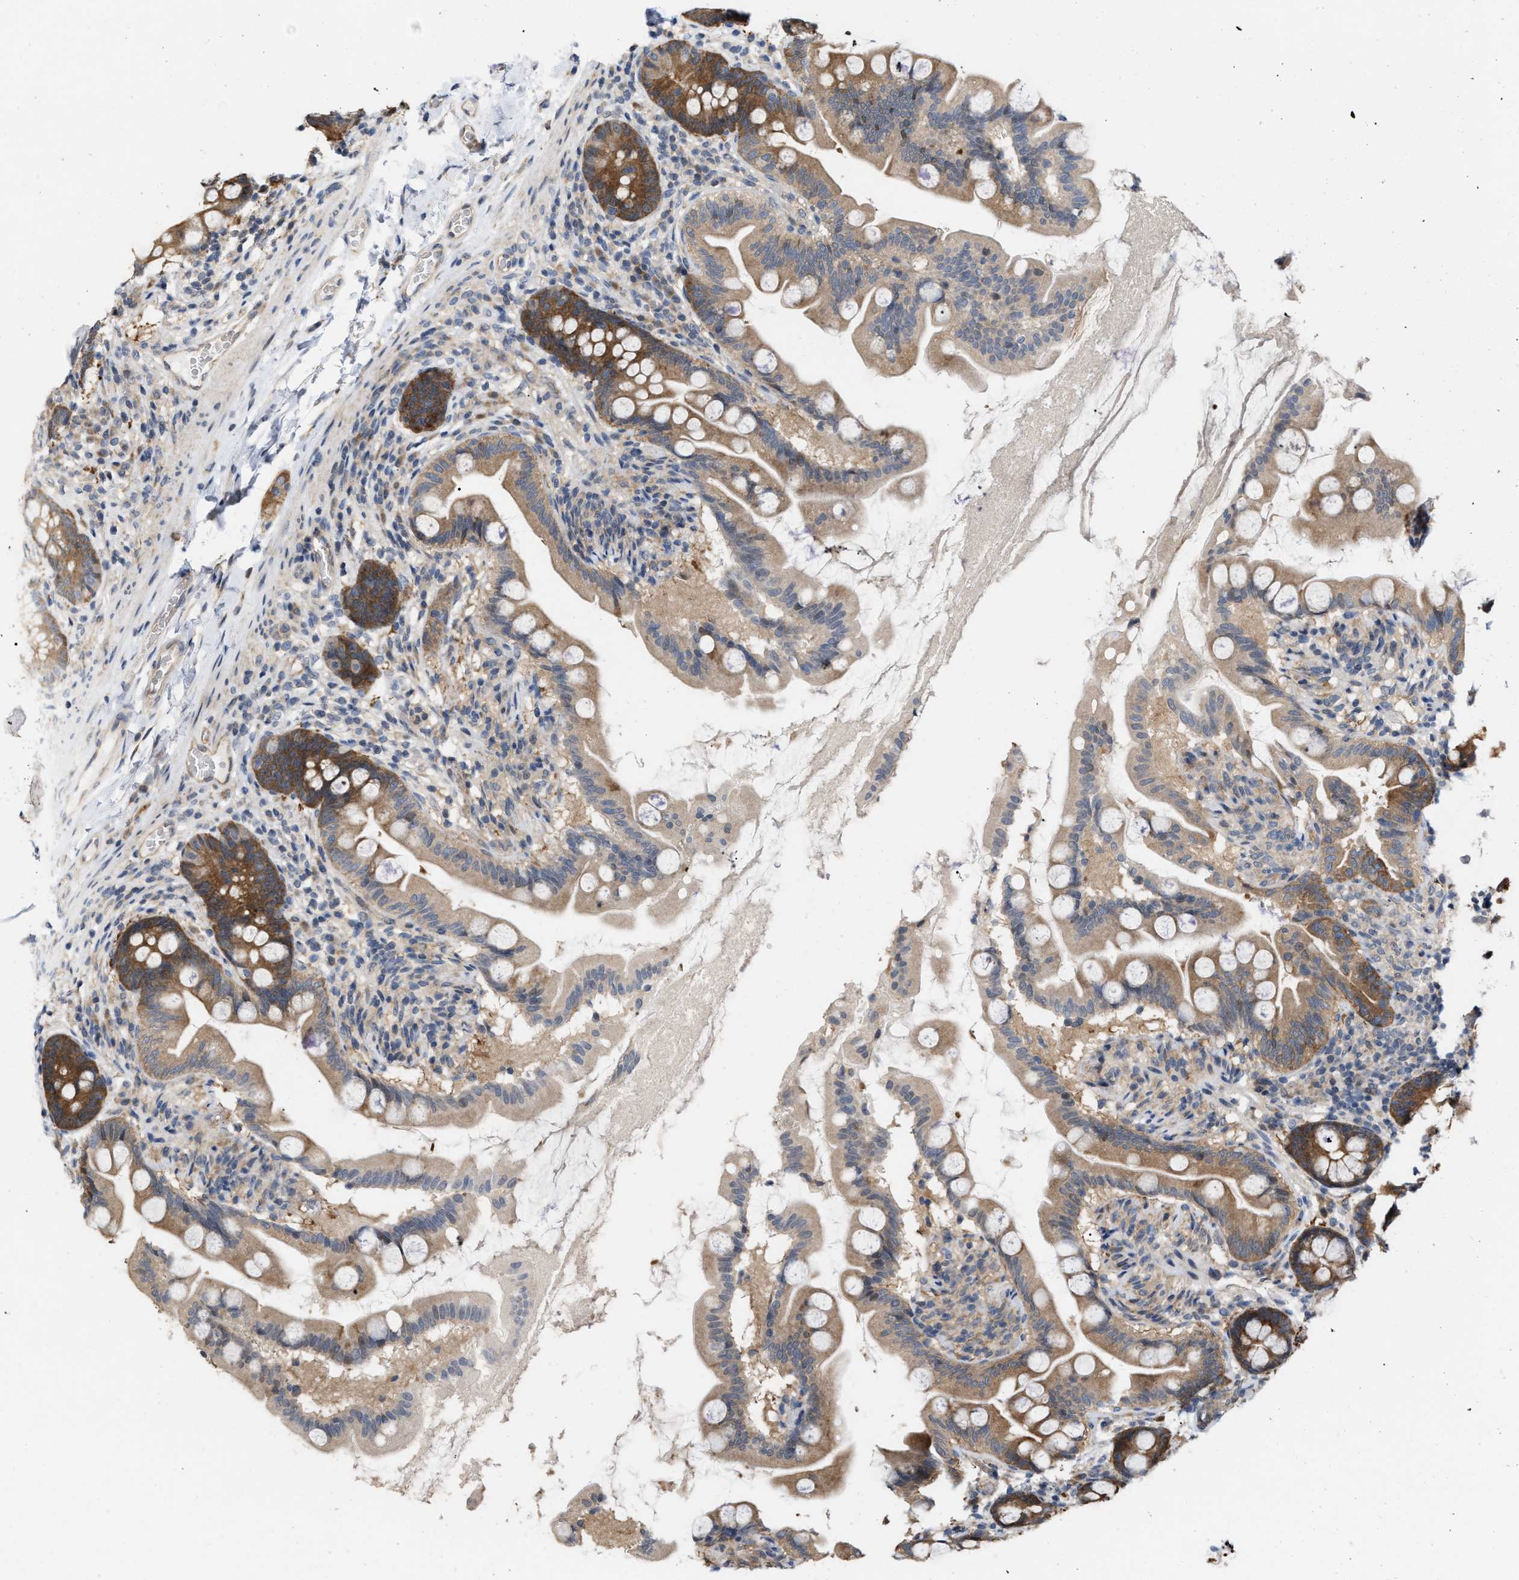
{"staining": {"intensity": "moderate", "quantity": ">75%", "location": "cytoplasmic/membranous"}, "tissue": "small intestine", "cell_type": "Glandular cells", "image_type": "normal", "snomed": [{"axis": "morphology", "description": "Normal tissue, NOS"}, {"axis": "topography", "description": "Small intestine"}], "caption": "Benign small intestine shows moderate cytoplasmic/membranous staining in about >75% of glandular cells.", "gene": "CSNK1A1", "patient": {"sex": "female", "age": 56}}